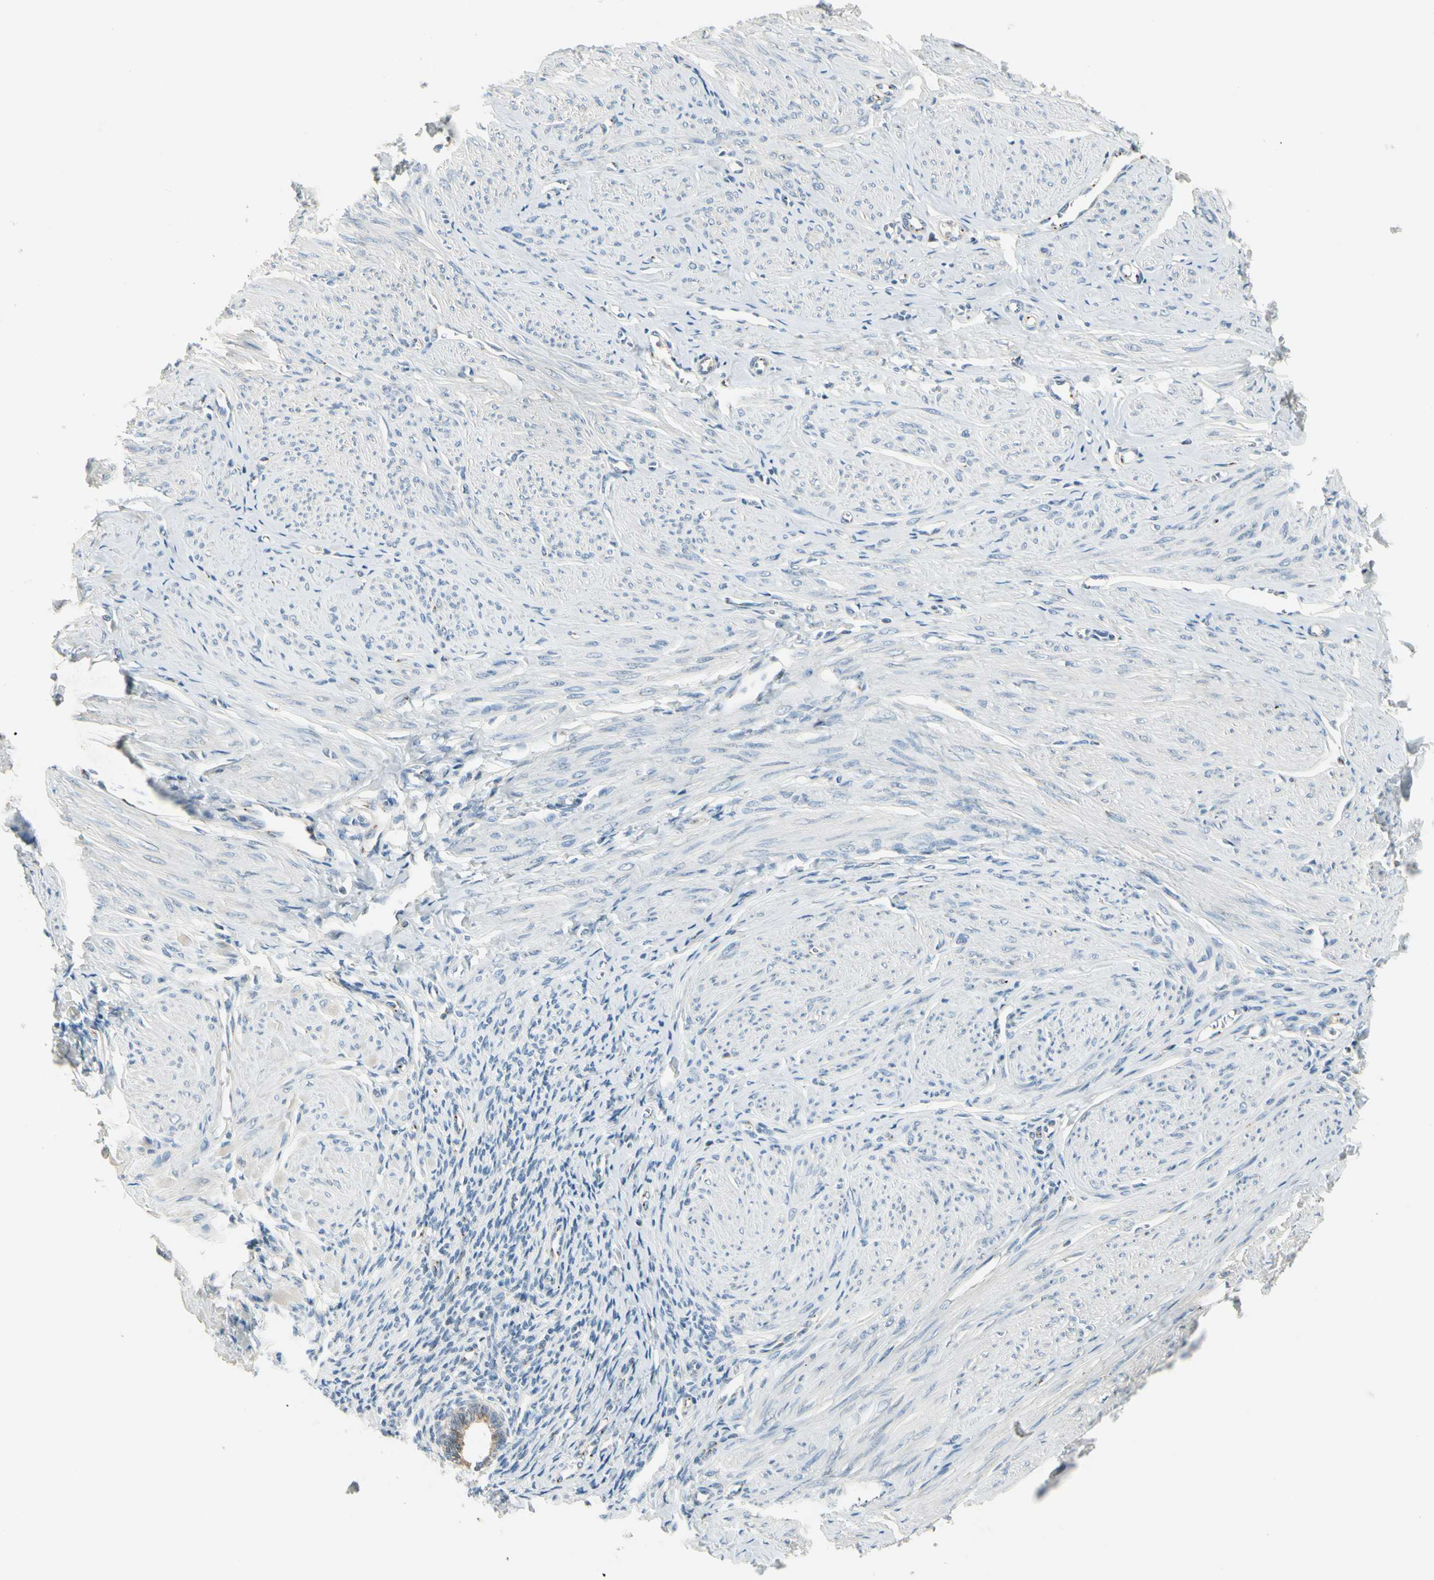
{"staining": {"intensity": "negative", "quantity": "none", "location": "none"}, "tissue": "smooth muscle", "cell_type": "Smooth muscle cells", "image_type": "normal", "snomed": [{"axis": "morphology", "description": "Normal tissue, NOS"}, {"axis": "topography", "description": "Uterus"}], "caption": "DAB (3,3'-diaminobenzidine) immunohistochemical staining of benign human smooth muscle displays no significant staining in smooth muscle cells. The staining is performed using DAB (3,3'-diaminobenzidine) brown chromogen with nuclei counter-stained in using hematoxylin.", "gene": "MANSC1", "patient": {"sex": "female", "age": 45}}